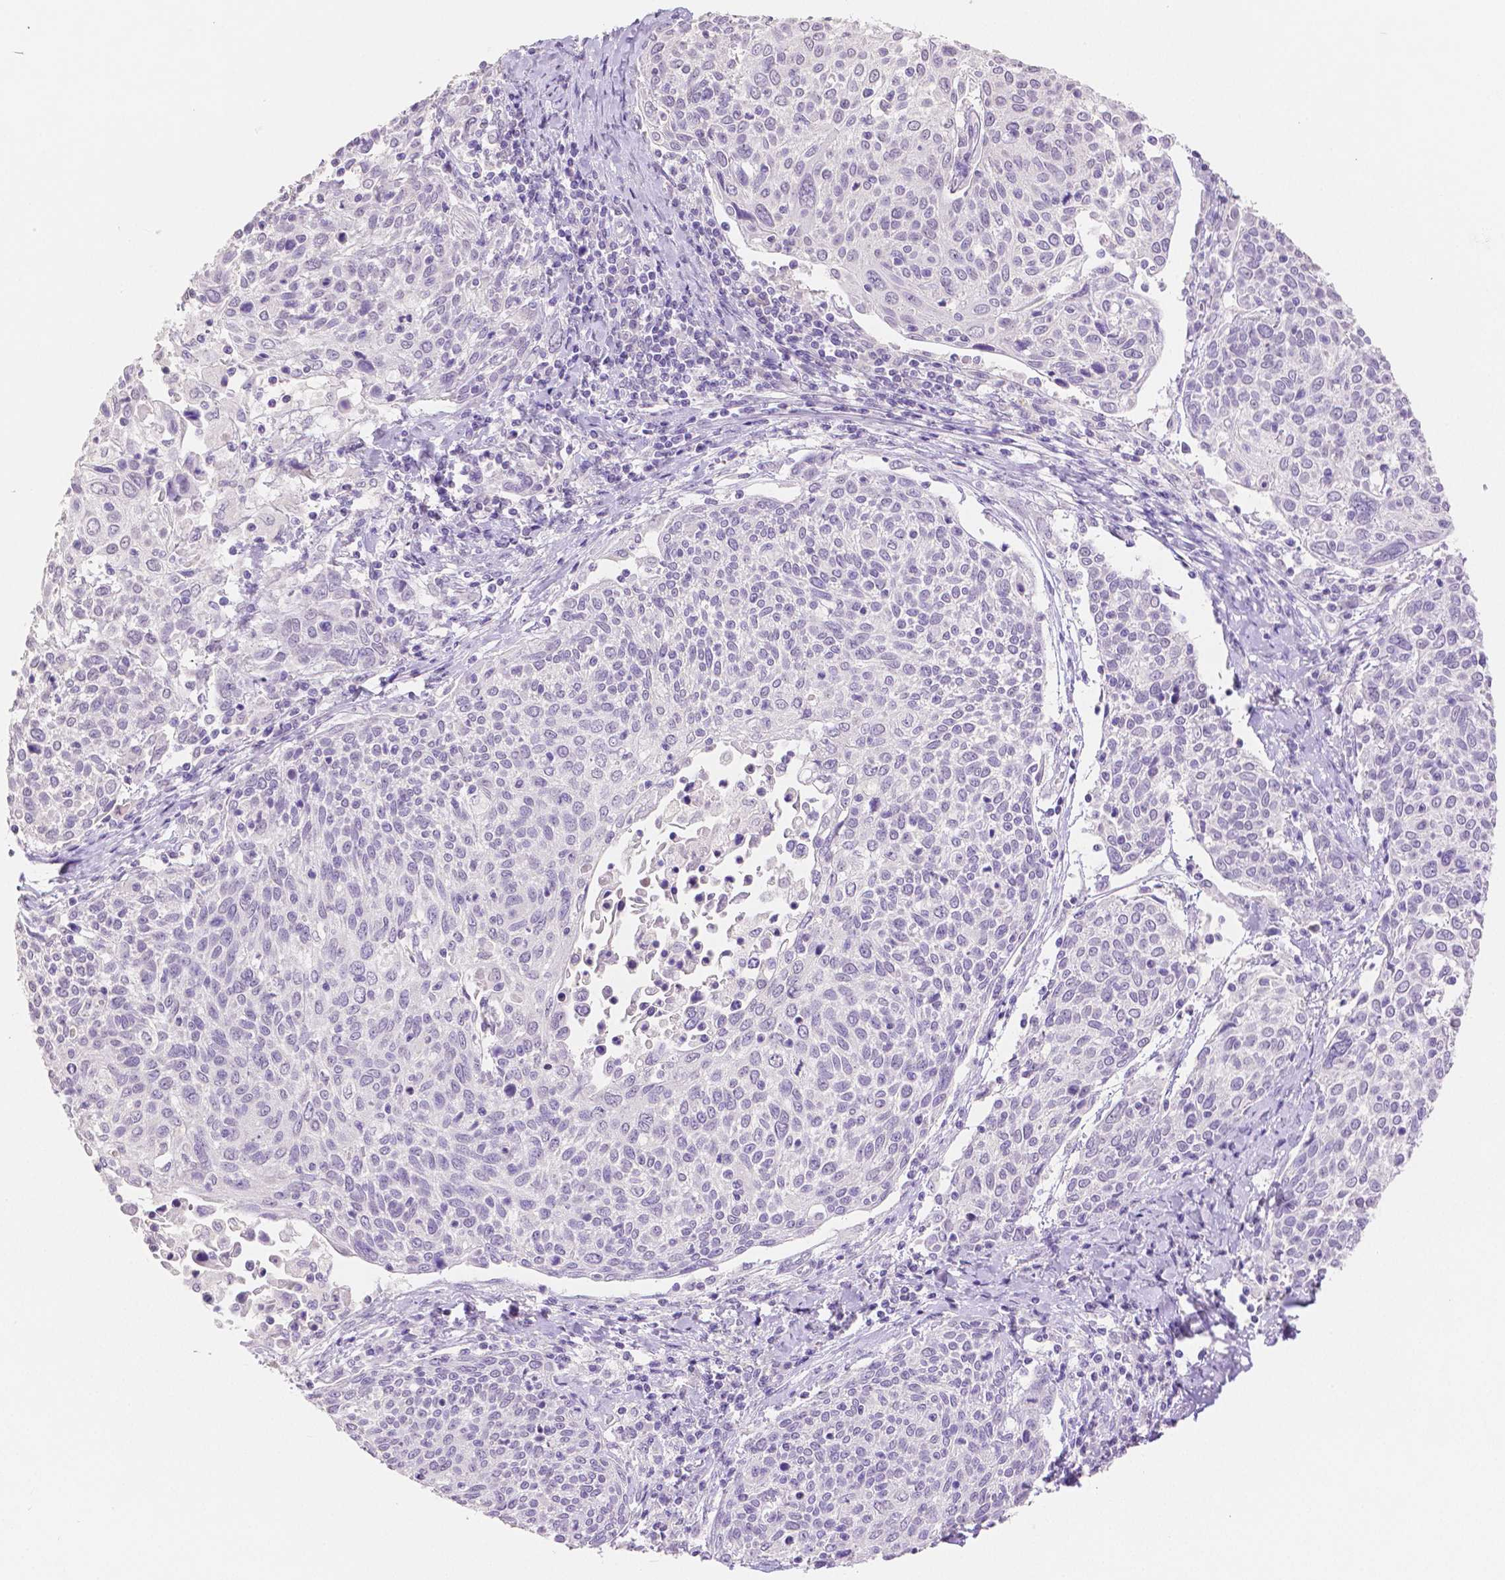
{"staining": {"intensity": "negative", "quantity": "none", "location": "none"}, "tissue": "cervical cancer", "cell_type": "Tumor cells", "image_type": "cancer", "snomed": [{"axis": "morphology", "description": "Squamous cell carcinoma, NOS"}, {"axis": "topography", "description": "Cervix"}], "caption": "Immunohistochemistry image of cervical cancer stained for a protein (brown), which demonstrates no staining in tumor cells.", "gene": "HNF1B", "patient": {"sex": "female", "age": 61}}